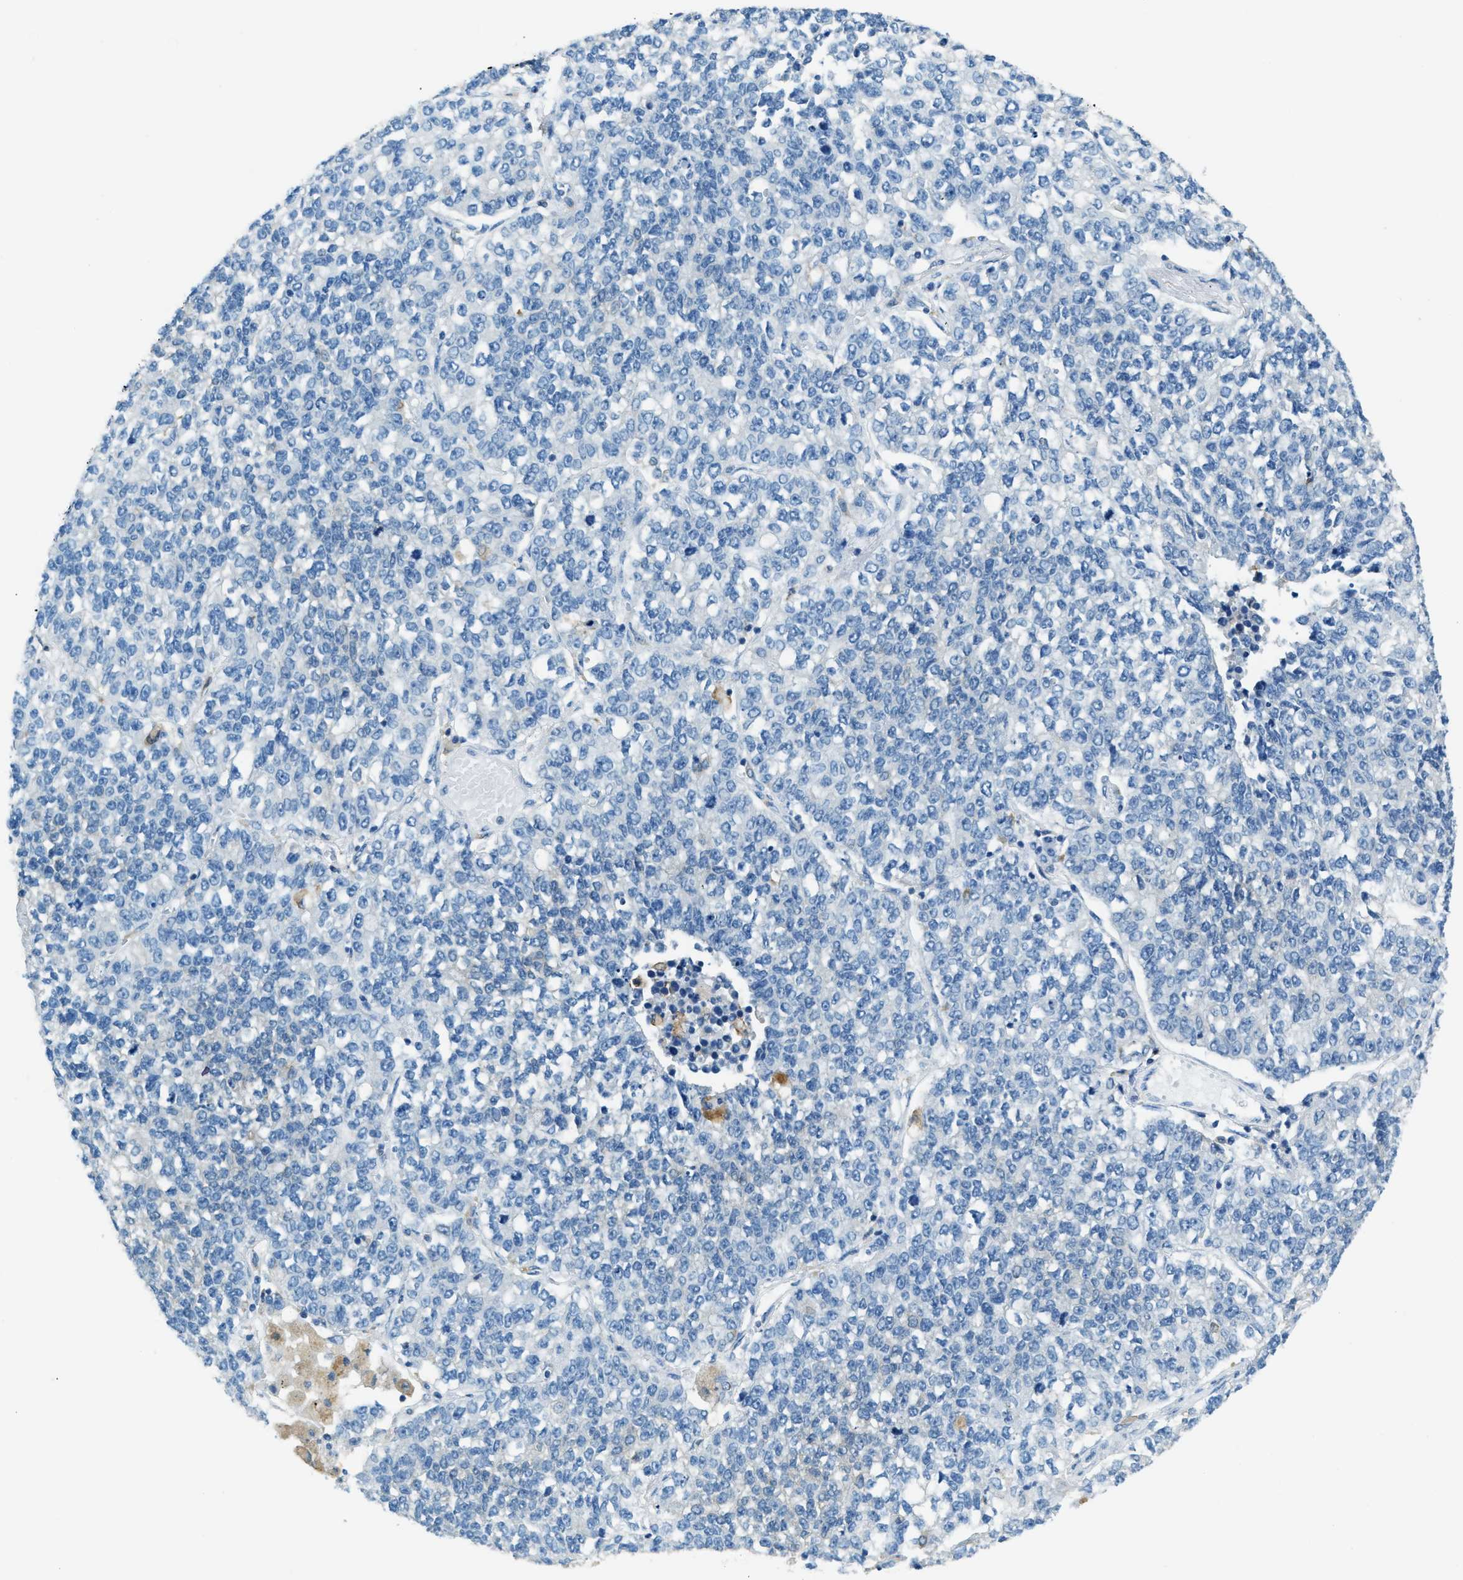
{"staining": {"intensity": "negative", "quantity": "none", "location": "none"}, "tissue": "lung cancer", "cell_type": "Tumor cells", "image_type": "cancer", "snomed": [{"axis": "morphology", "description": "Adenocarcinoma, NOS"}, {"axis": "topography", "description": "Lung"}], "caption": "A high-resolution photomicrograph shows immunohistochemistry (IHC) staining of lung cancer (adenocarcinoma), which demonstrates no significant staining in tumor cells.", "gene": "MATCAP2", "patient": {"sex": "male", "age": 49}}